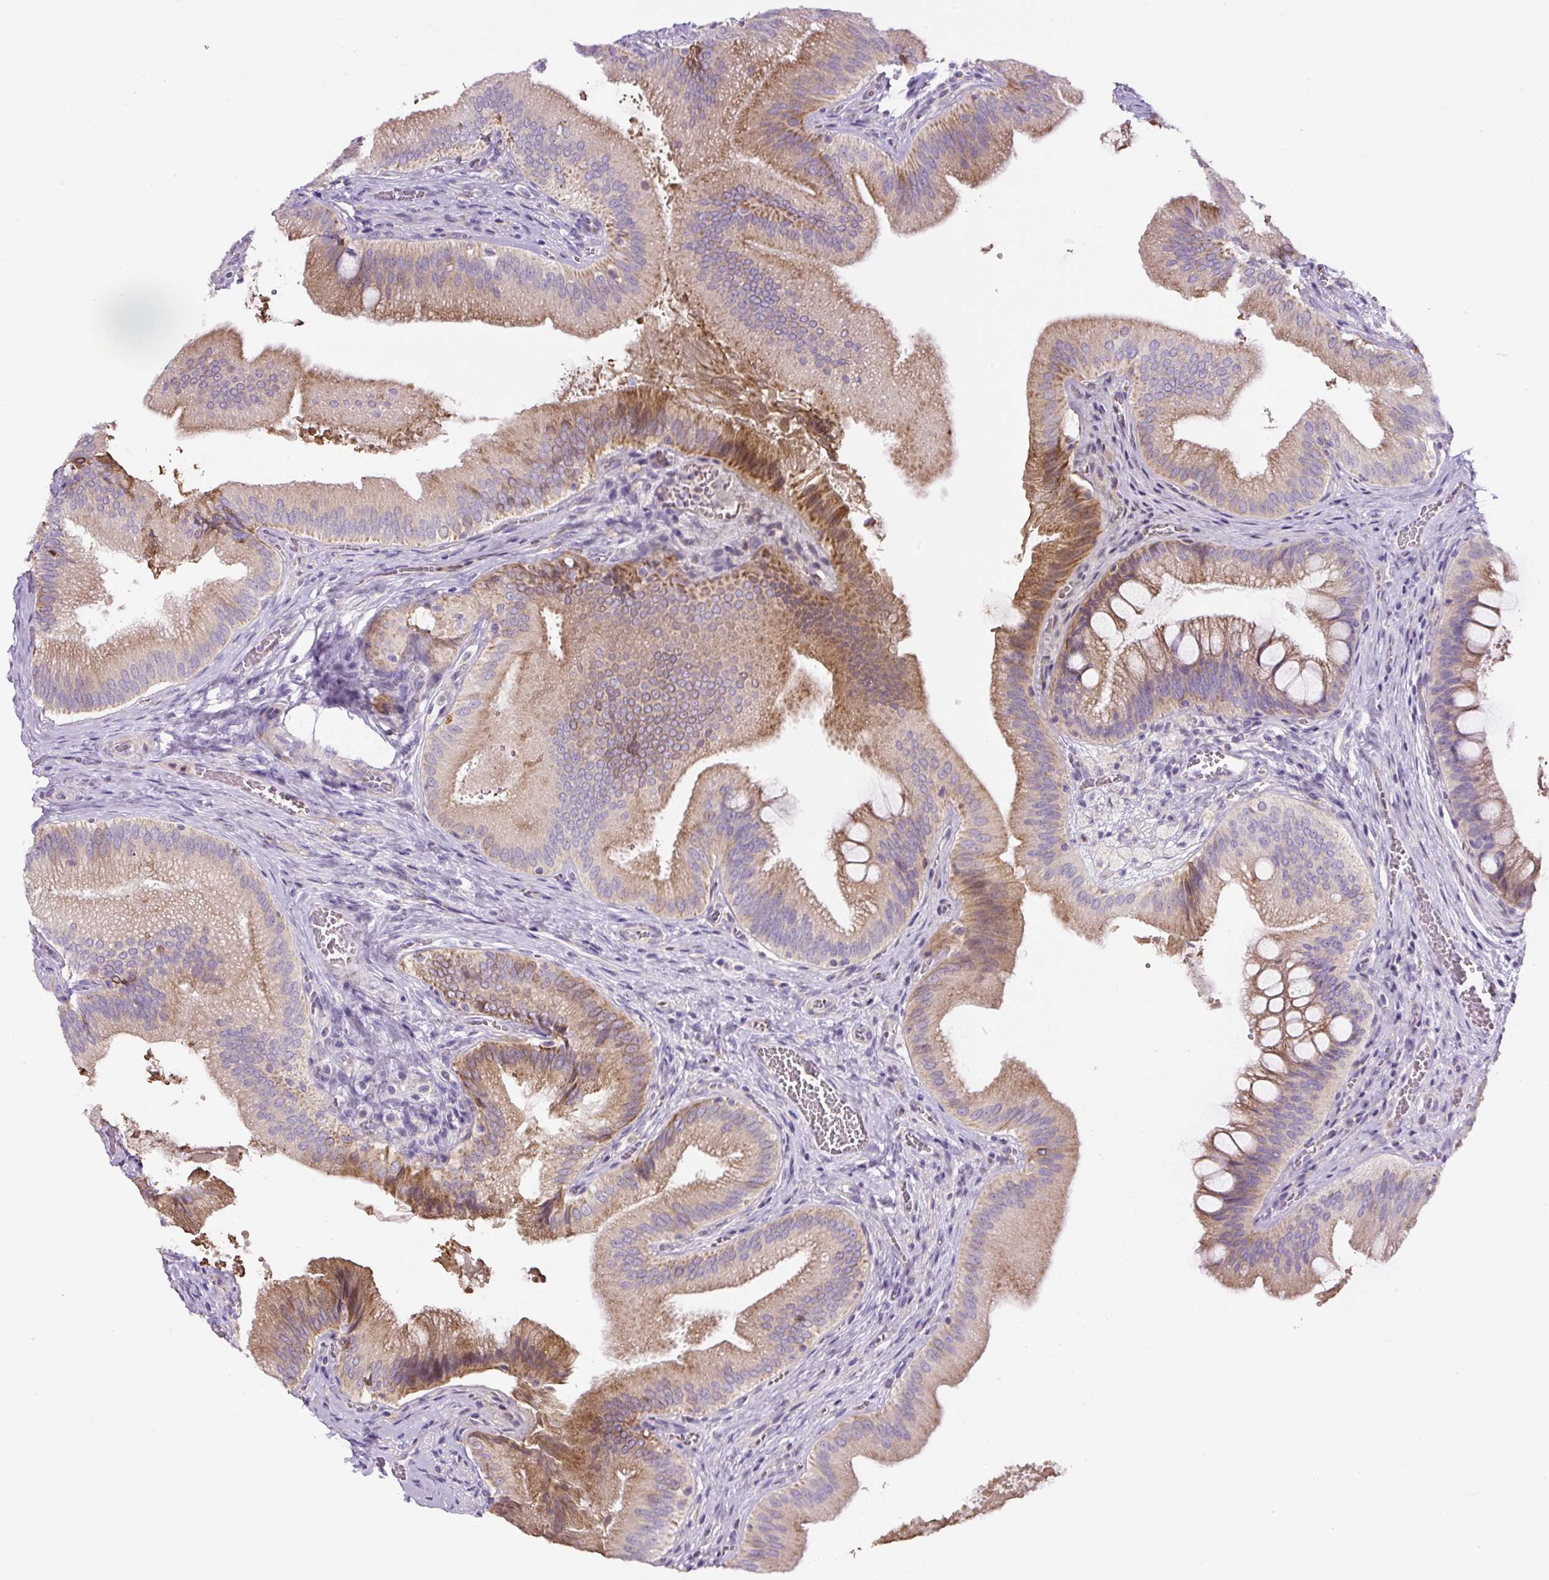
{"staining": {"intensity": "moderate", "quantity": "25%-75%", "location": "cytoplasmic/membranous"}, "tissue": "gallbladder", "cell_type": "Glandular cells", "image_type": "normal", "snomed": [{"axis": "morphology", "description": "Normal tissue, NOS"}, {"axis": "topography", "description": "Gallbladder"}], "caption": "An immunohistochemistry (IHC) histopathology image of benign tissue is shown. Protein staining in brown labels moderate cytoplasmic/membranous positivity in gallbladder within glandular cells. (IHC, brightfield microscopy, high magnification).", "gene": "HPS4", "patient": {"sex": "male", "age": 17}}